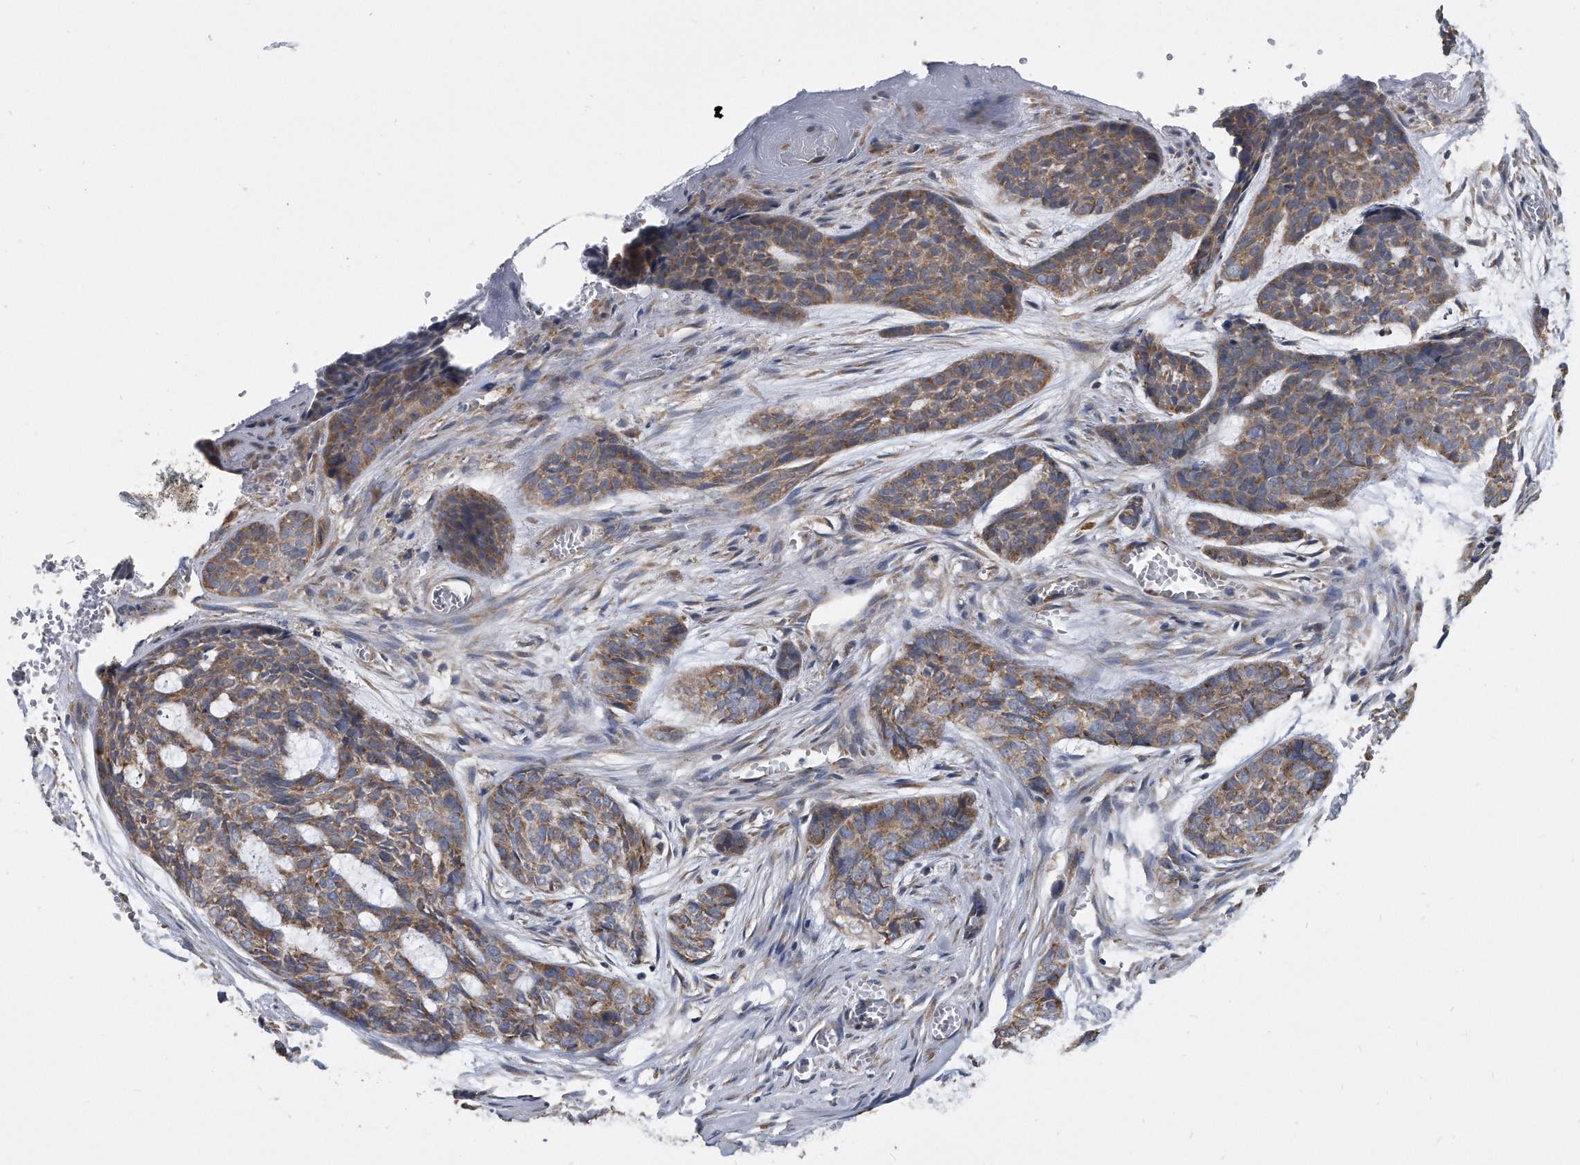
{"staining": {"intensity": "moderate", "quantity": "25%-75%", "location": "cytoplasmic/membranous"}, "tissue": "skin cancer", "cell_type": "Tumor cells", "image_type": "cancer", "snomed": [{"axis": "morphology", "description": "Basal cell carcinoma"}, {"axis": "topography", "description": "Skin"}], "caption": "A histopathology image of skin cancer stained for a protein displays moderate cytoplasmic/membranous brown staining in tumor cells.", "gene": "CCDC47", "patient": {"sex": "female", "age": 64}}